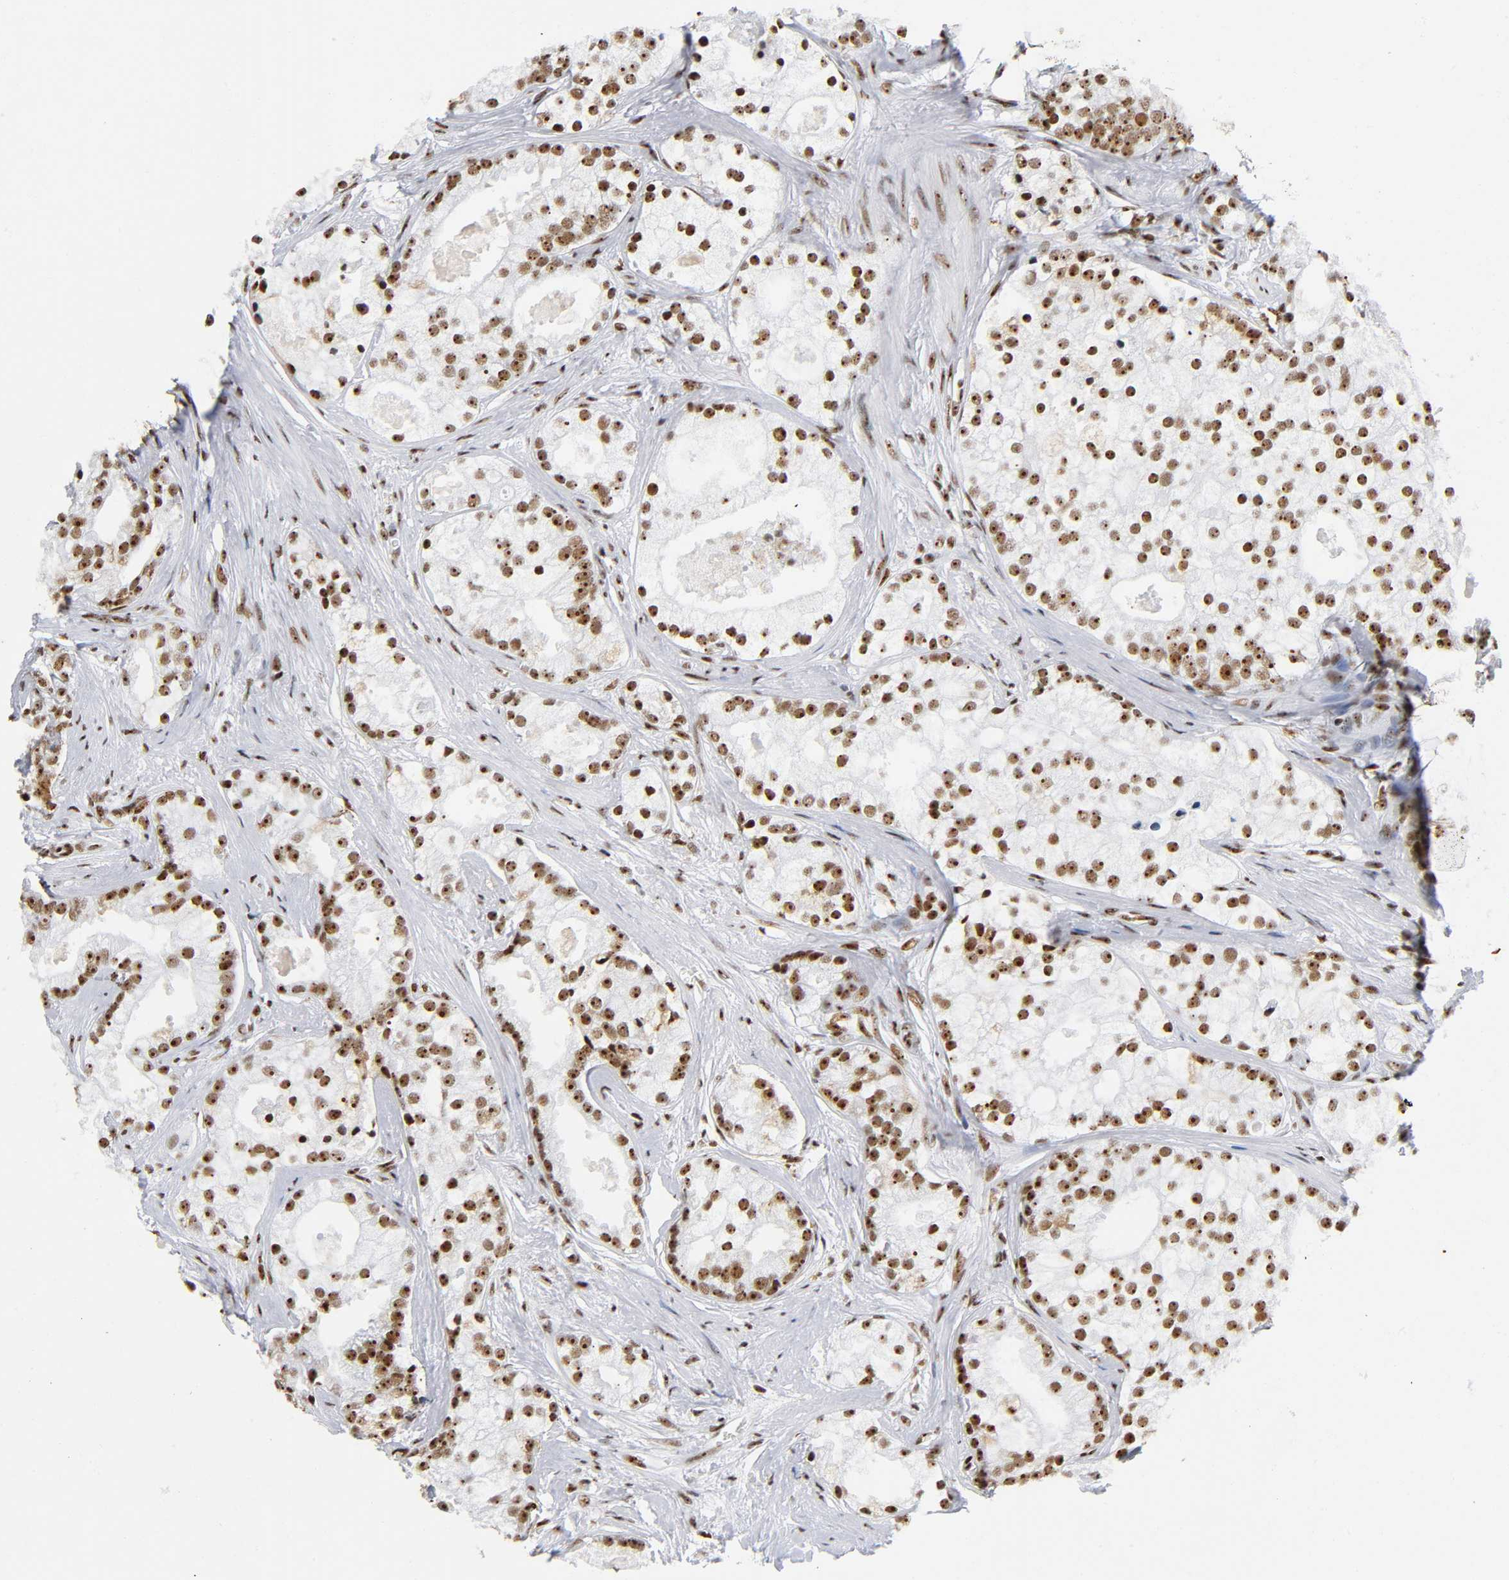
{"staining": {"intensity": "strong", "quantity": ">75%", "location": "nuclear"}, "tissue": "prostate cancer", "cell_type": "Tumor cells", "image_type": "cancer", "snomed": [{"axis": "morphology", "description": "Adenocarcinoma, Low grade"}, {"axis": "topography", "description": "Prostate"}], "caption": "Low-grade adenocarcinoma (prostate) tissue exhibits strong nuclear staining in about >75% of tumor cells", "gene": "UBTF", "patient": {"sex": "male", "age": 58}}